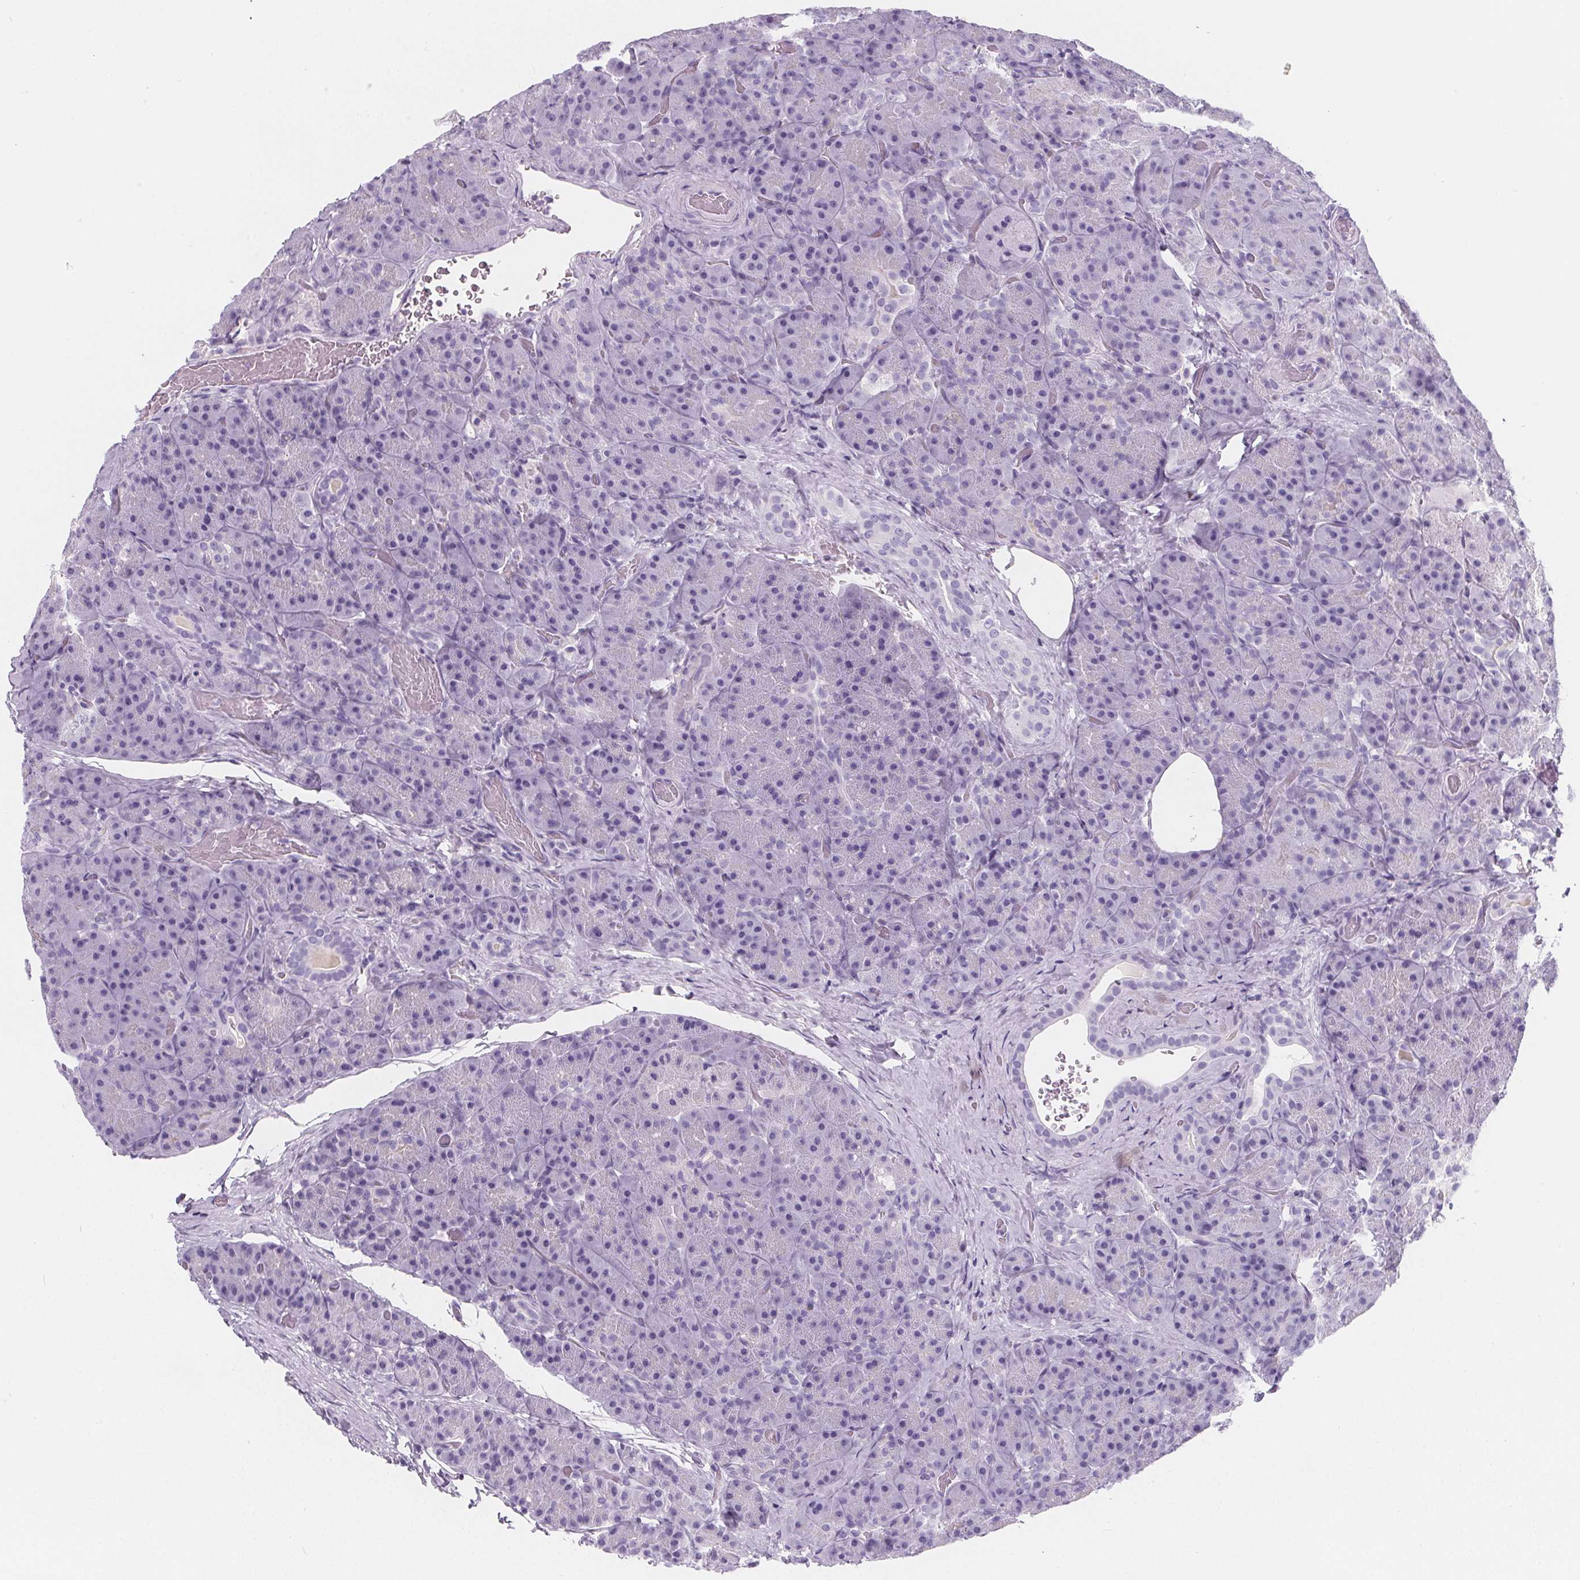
{"staining": {"intensity": "negative", "quantity": "none", "location": "none"}, "tissue": "pancreas", "cell_type": "Exocrine glandular cells", "image_type": "normal", "snomed": [{"axis": "morphology", "description": "Normal tissue, NOS"}, {"axis": "topography", "description": "Pancreas"}], "caption": "Immunohistochemistry (IHC) micrograph of unremarkable pancreas stained for a protein (brown), which demonstrates no expression in exocrine glandular cells. (DAB IHC with hematoxylin counter stain).", "gene": "ADRB1", "patient": {"sex": "male", "age": 57}}